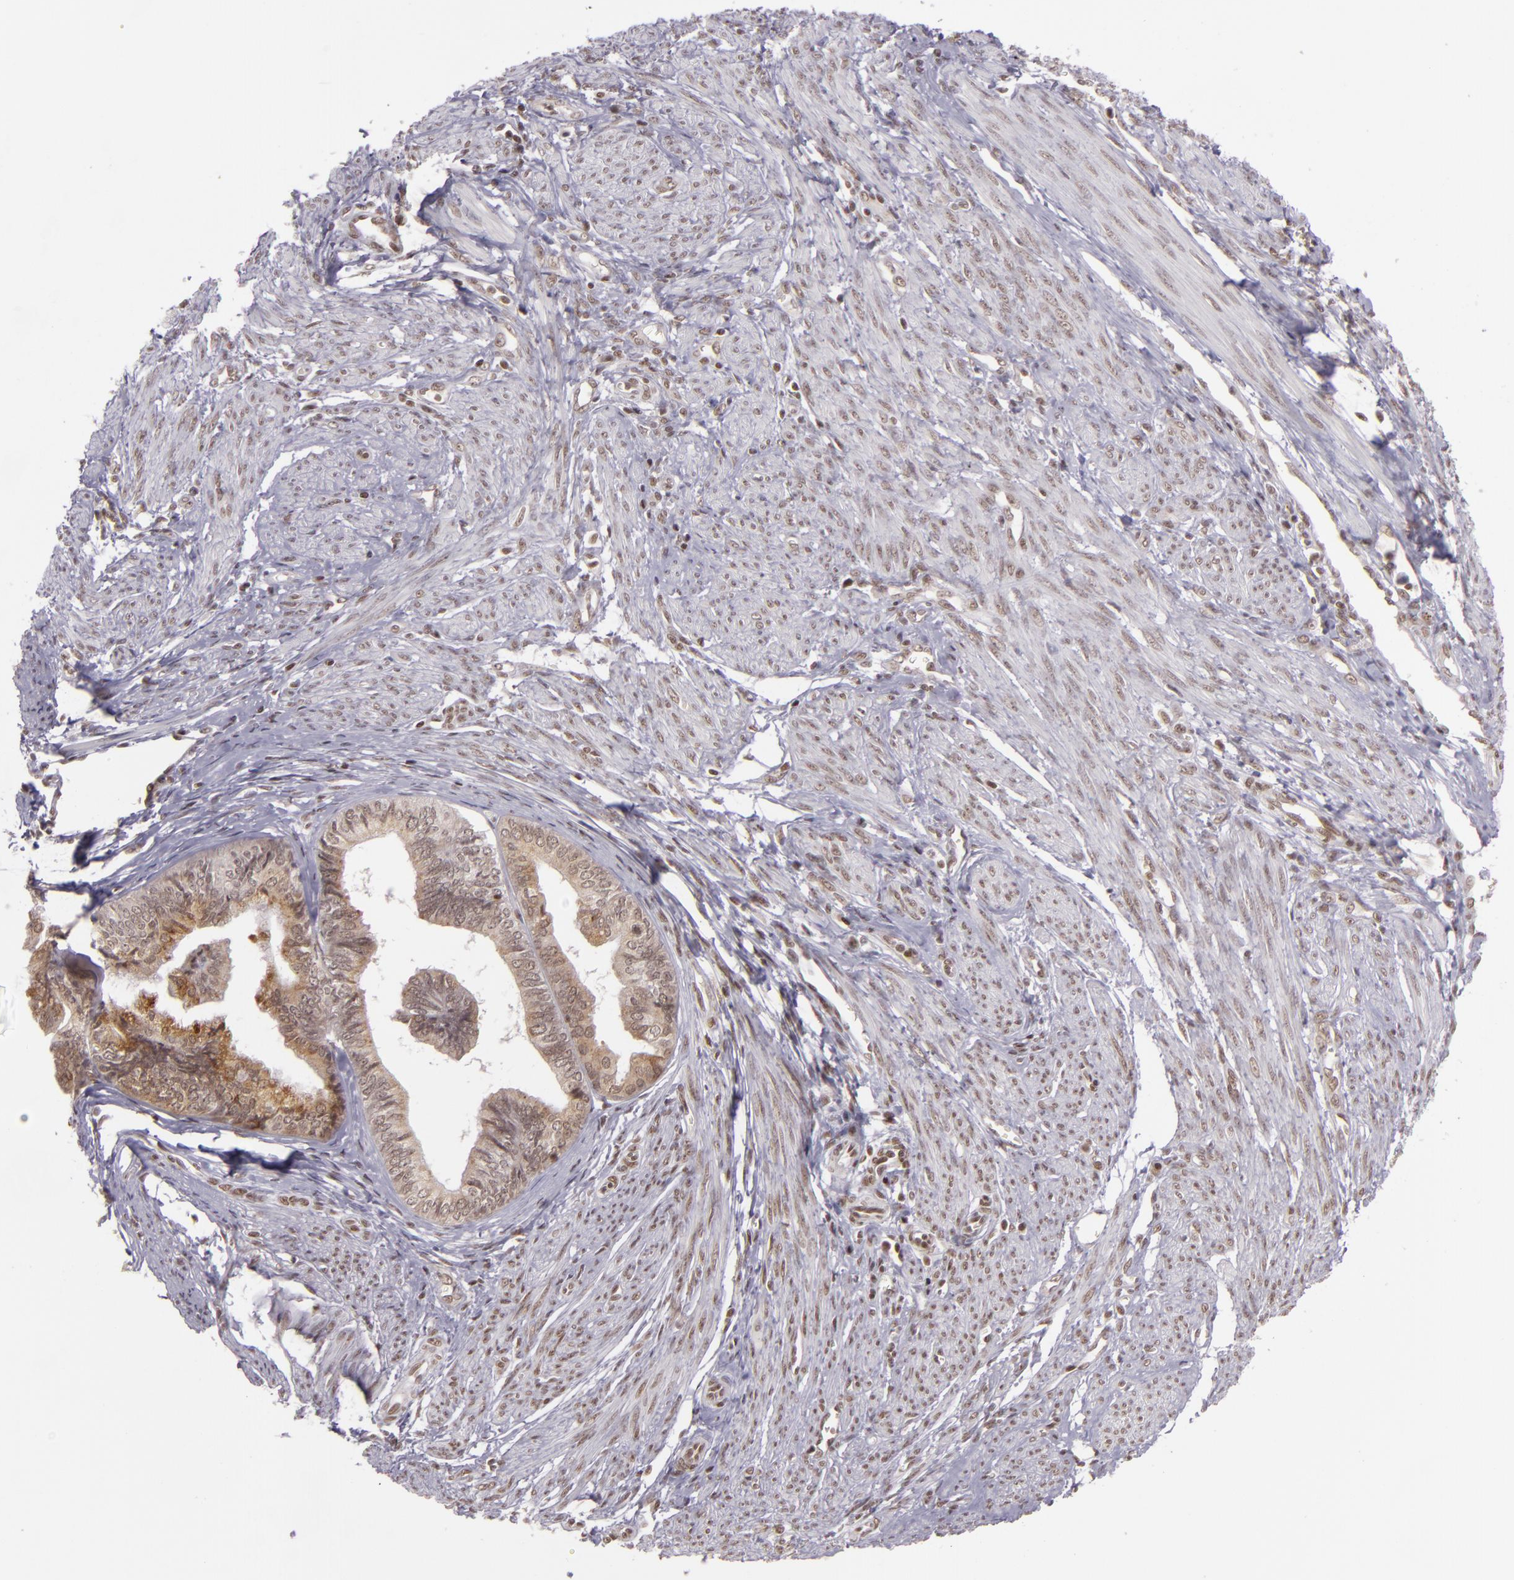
{"staining": {"intensity": "moderate", "quantity": "<25%", "location": "cytoplasmic/membranous,nuclear"}, "tissue": "endometrial cancer", "cell_type": "Tumor cells", "image_type": "cancer", "snomed": [{"axis": "morphology", "description": "Adenocarcinoma, NOS"}, {"axis": "topography", "description": "Endometrium"}], "caption": "Immunohistochemical staining of human endometrial cancer (adenocarcinoma) shows moderate cytoplasmic/membranous and nuclear protein expression in approximately <25% of tumor cells. Immunohistochemistry stains the protein of interest in brown and the nuclei are stained blue.", "gene": "ZFX", "patient": {"sex": "female", "age": 75}}